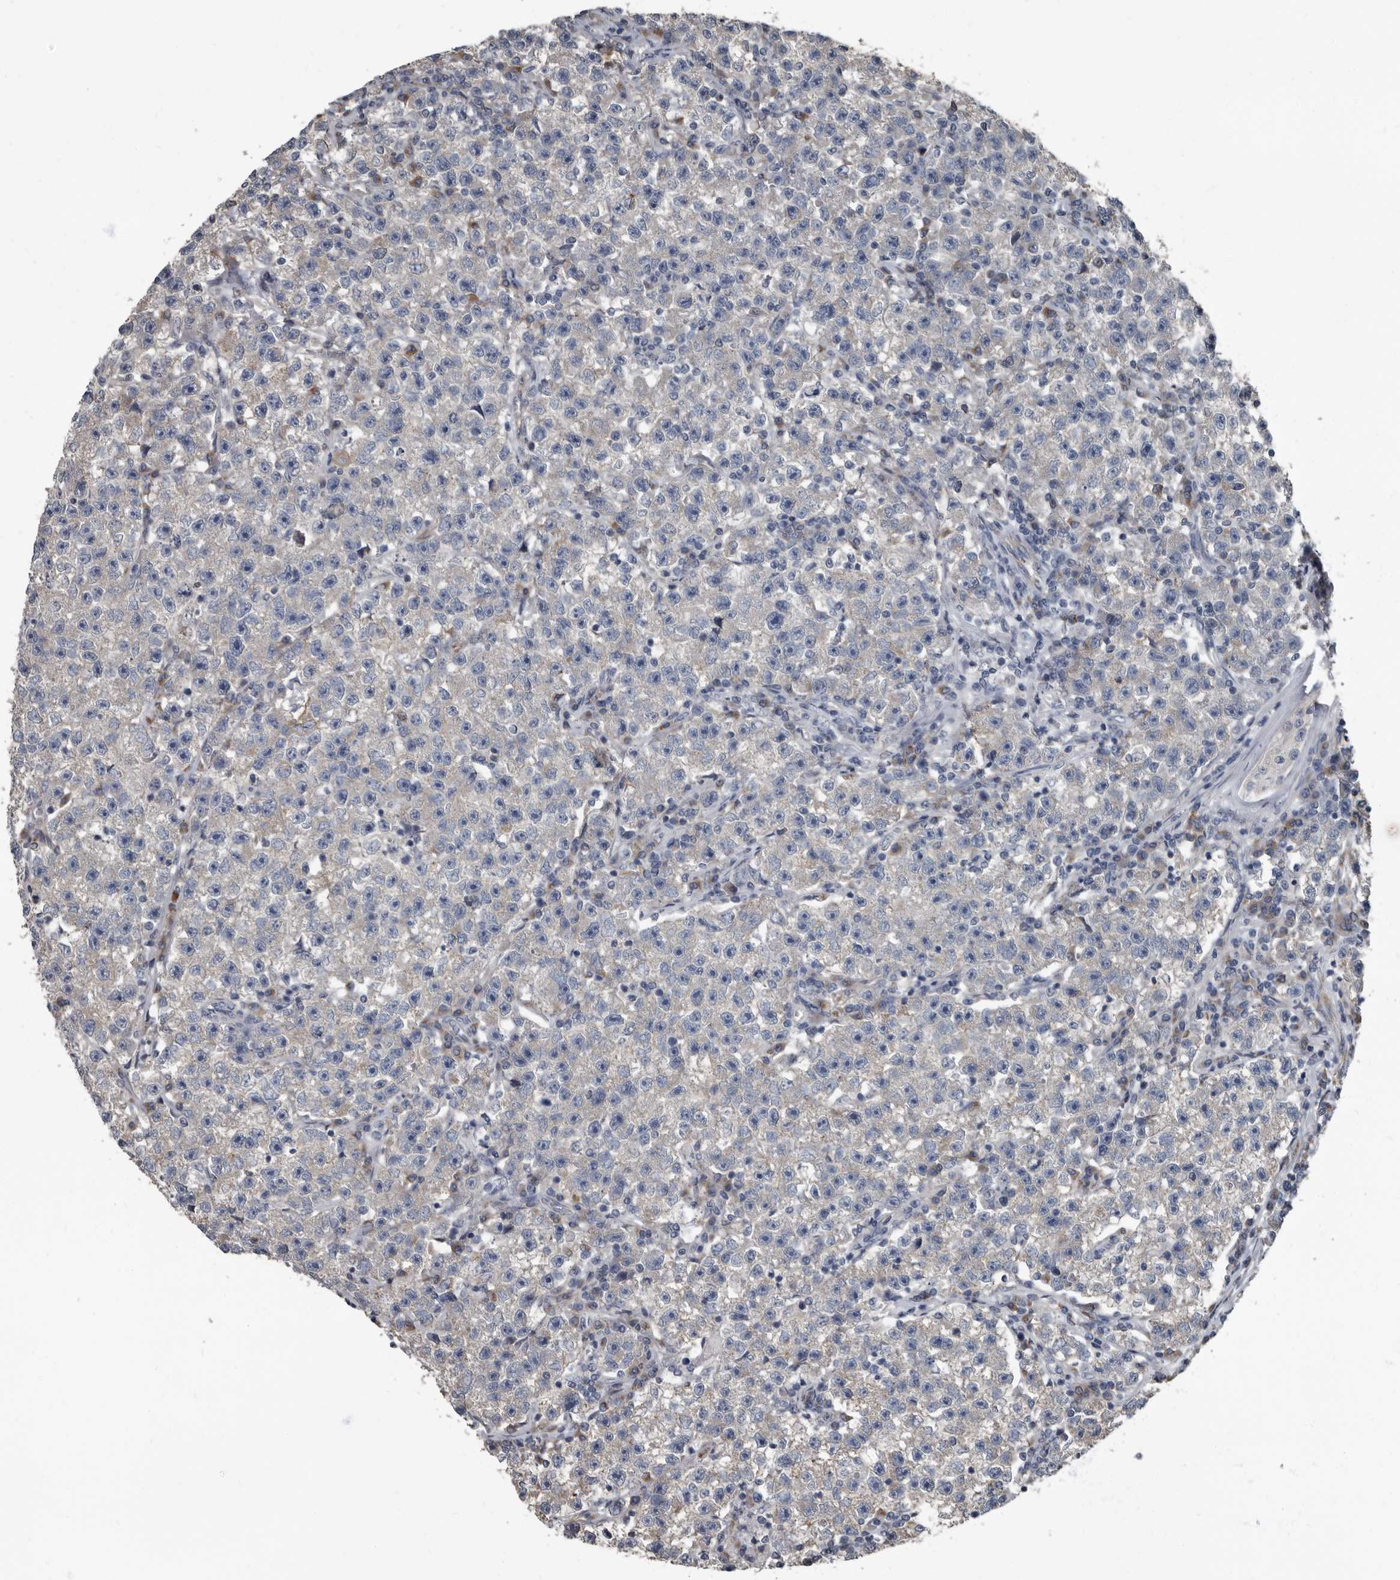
{"staining": {"intensity": "negative", "quantity": "none", "location": "none"}, "tissue": "testis cancer", "cell_type": "Tumor cells", "image_type": "cancer", "snomed": [{"axis": "morphology", "description": "Seminoma, NOS"}, {"axis": "topography", "description": "Testis"}], "caption": "This is an immunohistochemistry (IHC) histopathology image of human testis cancer (seminoma). There is no expression in tumor cells.", "gene": "TPD52L1", "patient": {"sex": "male", "age": 22}}